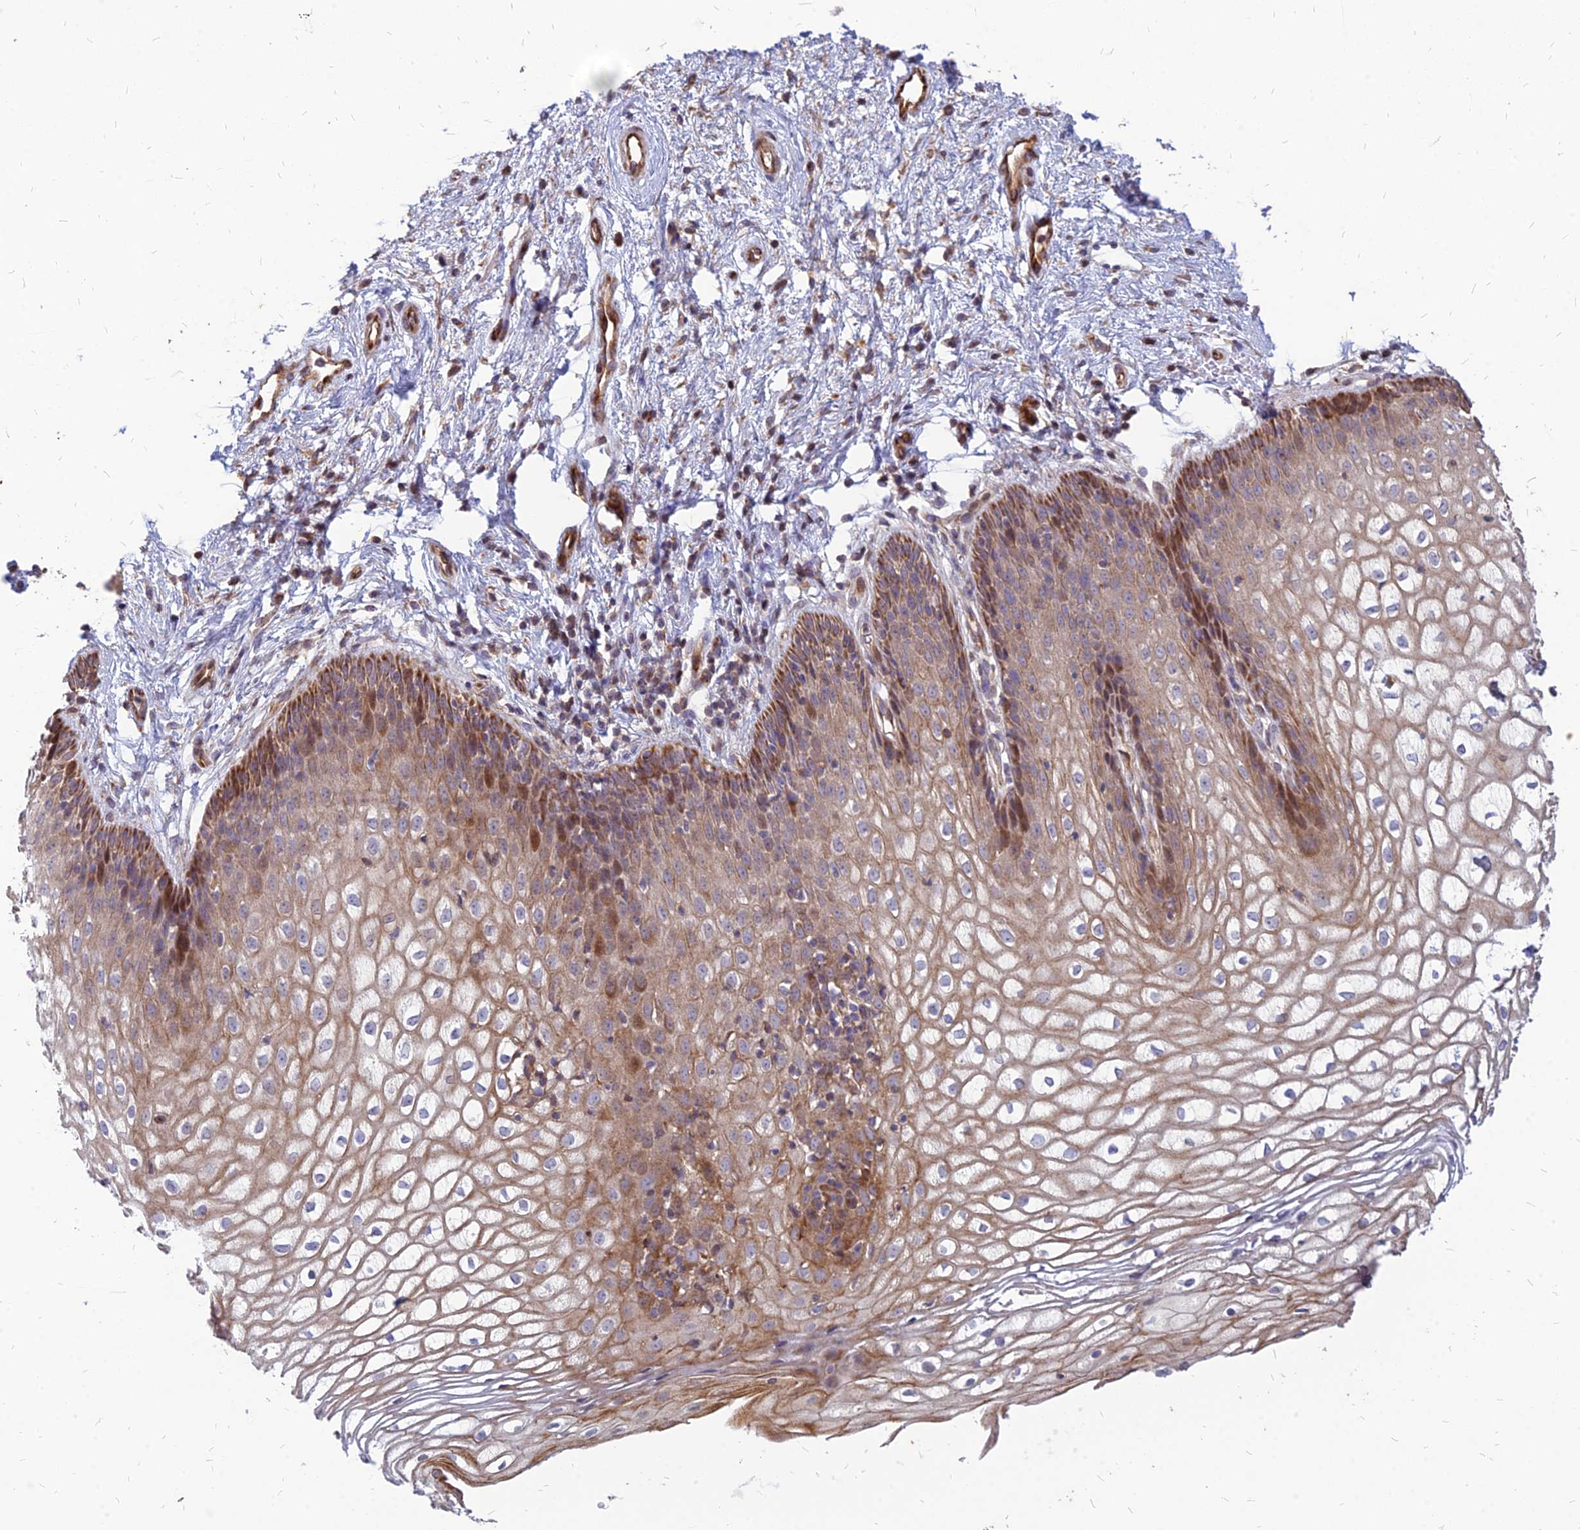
{"staining": {"intensity": "moderate", "quantity": "25%-75%", "location": "cytoplasmic/membranous"}, "tissue": "vagina", "cell_type": "Squamous epithelial cells", "image_type": "normal", "snomed": [{"axis": "morphology", "description": "Normal tissue, NOS"}, {"axis": "topography", "description": "Vagina"}], "caption": "Human vagina stained with a protein marker shows moderate staining in squamous epithelial cells.", "gene": "ST3GAL6", "patient": {"sex": "female", "age": 34}}